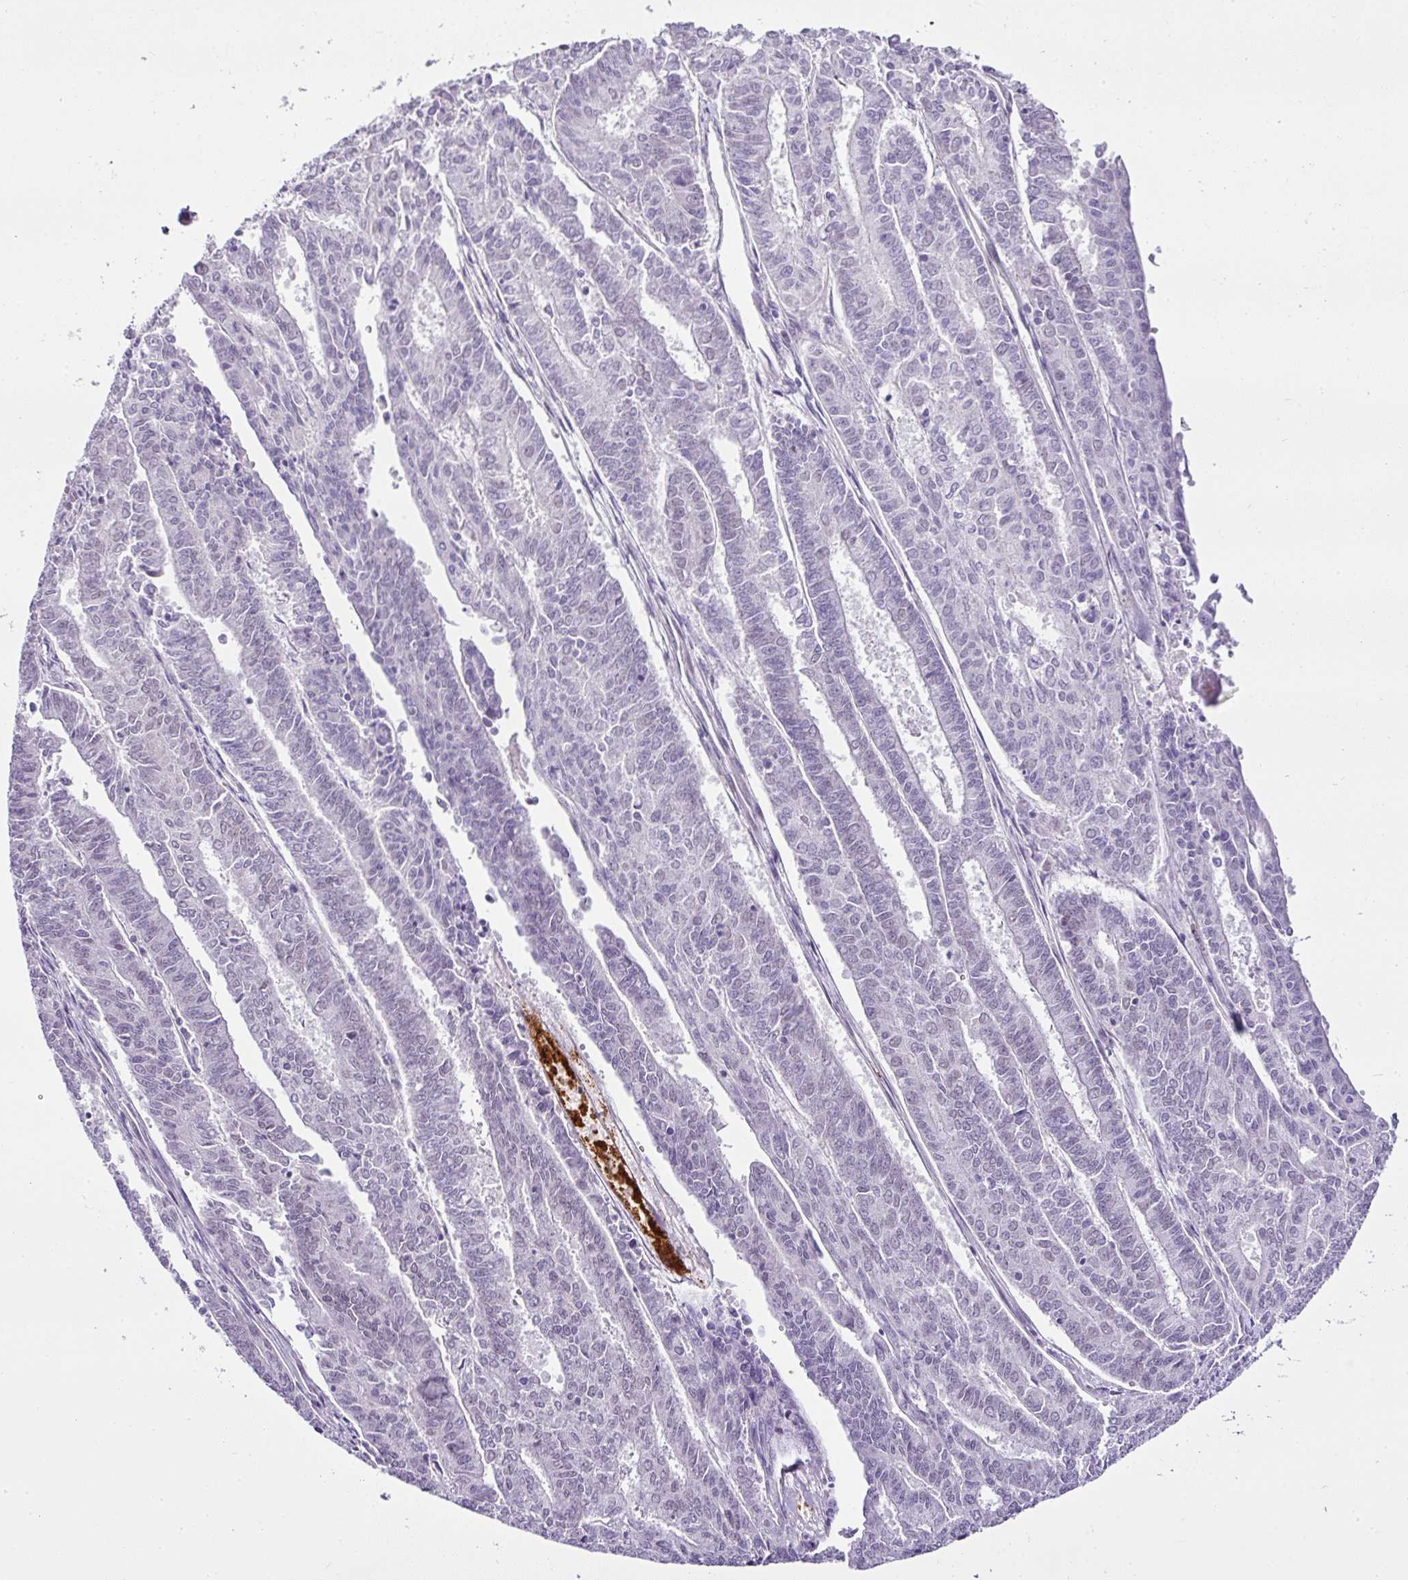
{"staining": {"intensity": "negative", "quantity": "none", "location": "none"}, "tissue": "endometrial cancer", "cell_type": "Tumor cells", "image_type": "cancer", "snomed": [{"axis": "morphology", "description": "Adenocarcinoma, NOS"}, {"axis": "topography", "description": "Endometrium"}], "caption": "Immunohistochemistry (IHC) histopathology image of neoplastic tissue: human endometrial cancer stained with DAB demonstrates no significant protein expression in tumor cells.", "gene": "CMTM5", "patient": {"sex": "female", "age": 59}}